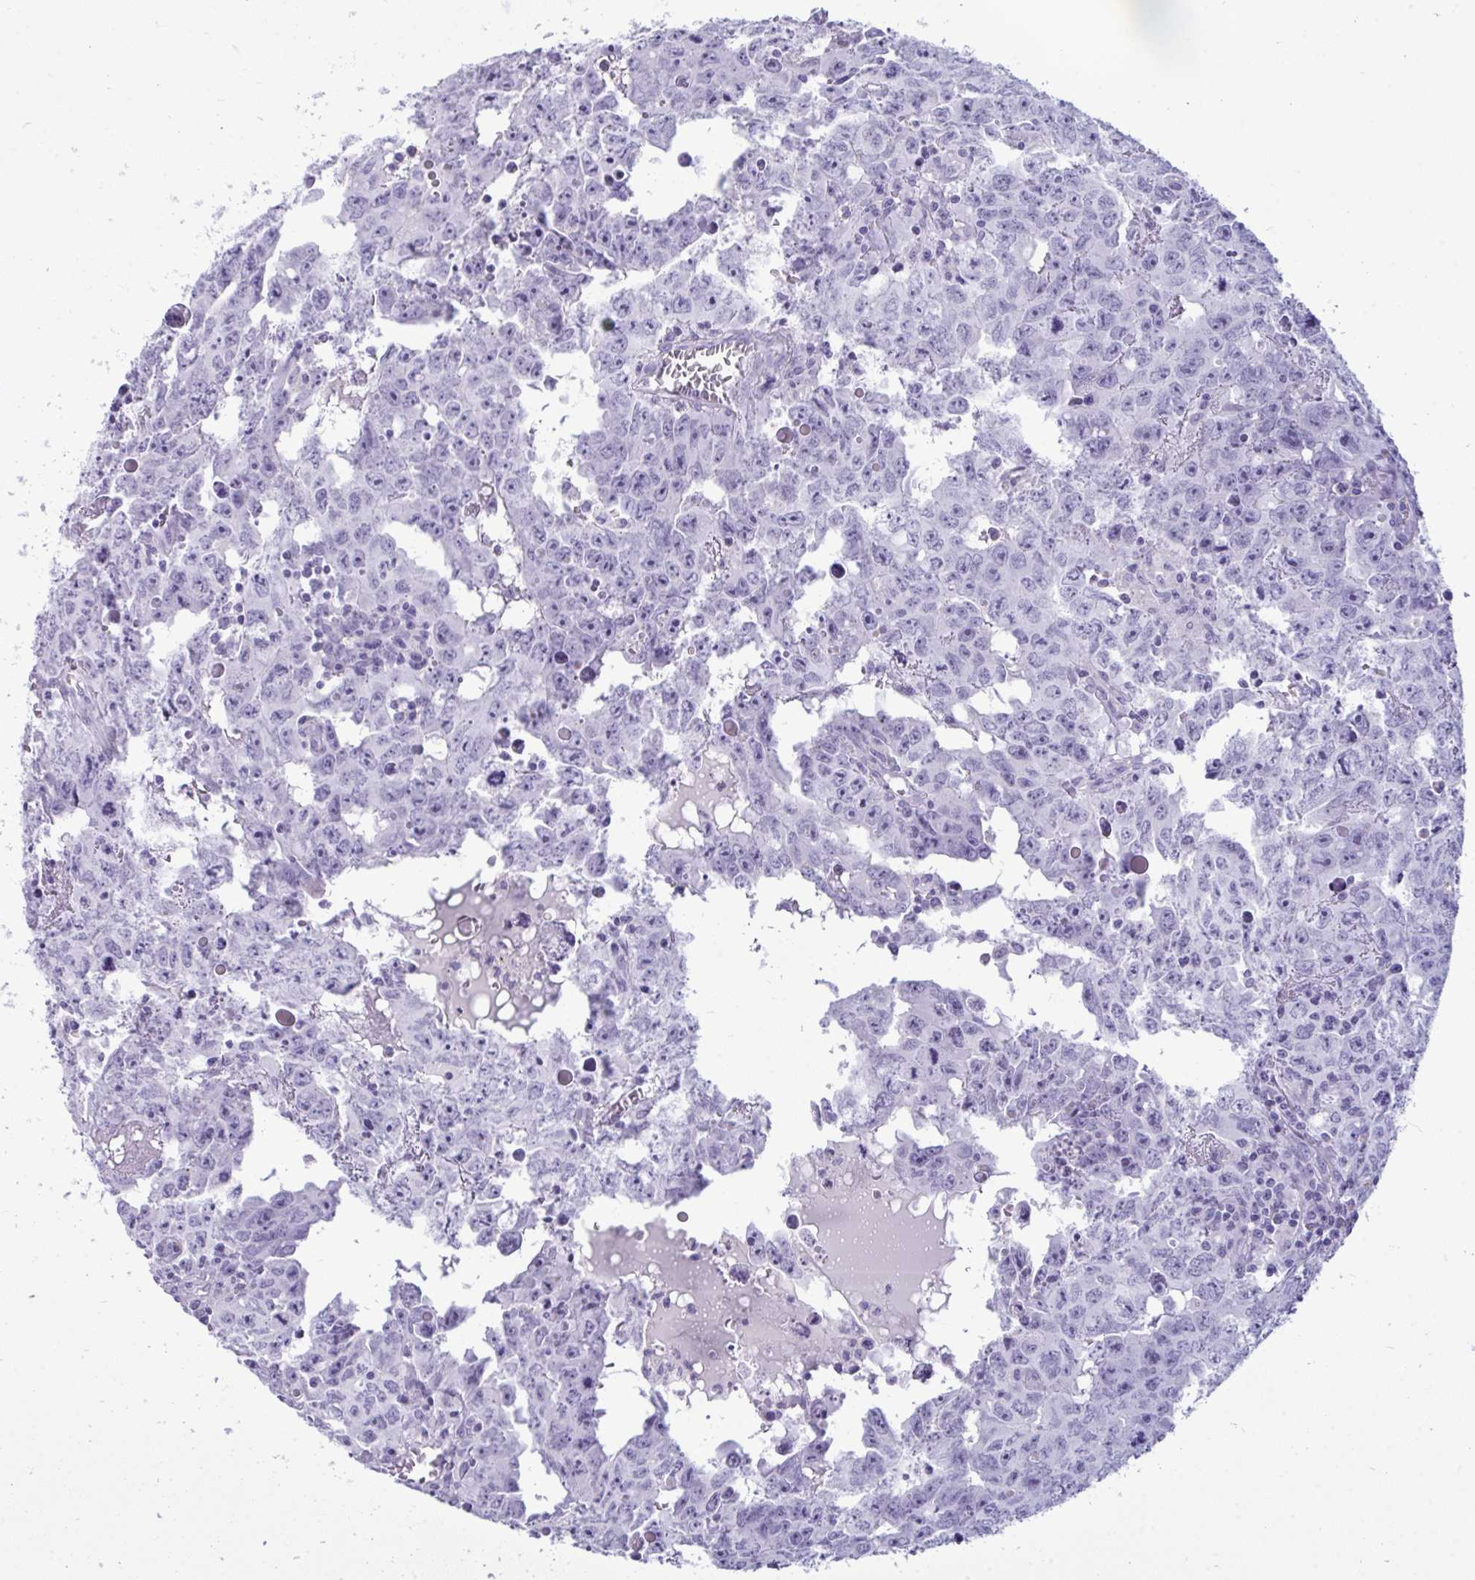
{"staining": {"intensity": "negative", "quantity": "none", "location": "none"}, "tissue": "testis cancer", "cell_type": "Tumor cells", "image_type": "cancer", "snomed": [{"axis": "morphology", "description": "Carcinoma, Embryonal, NOS"}, {"axis": "topography", "description": "Testis"}], "caption": "Immunohistochemical staining of human testis cancer displays no significant staining in tumor cells.", "gene": "ARHGAP42", "patient": {"sex": "male", "age": 22}}